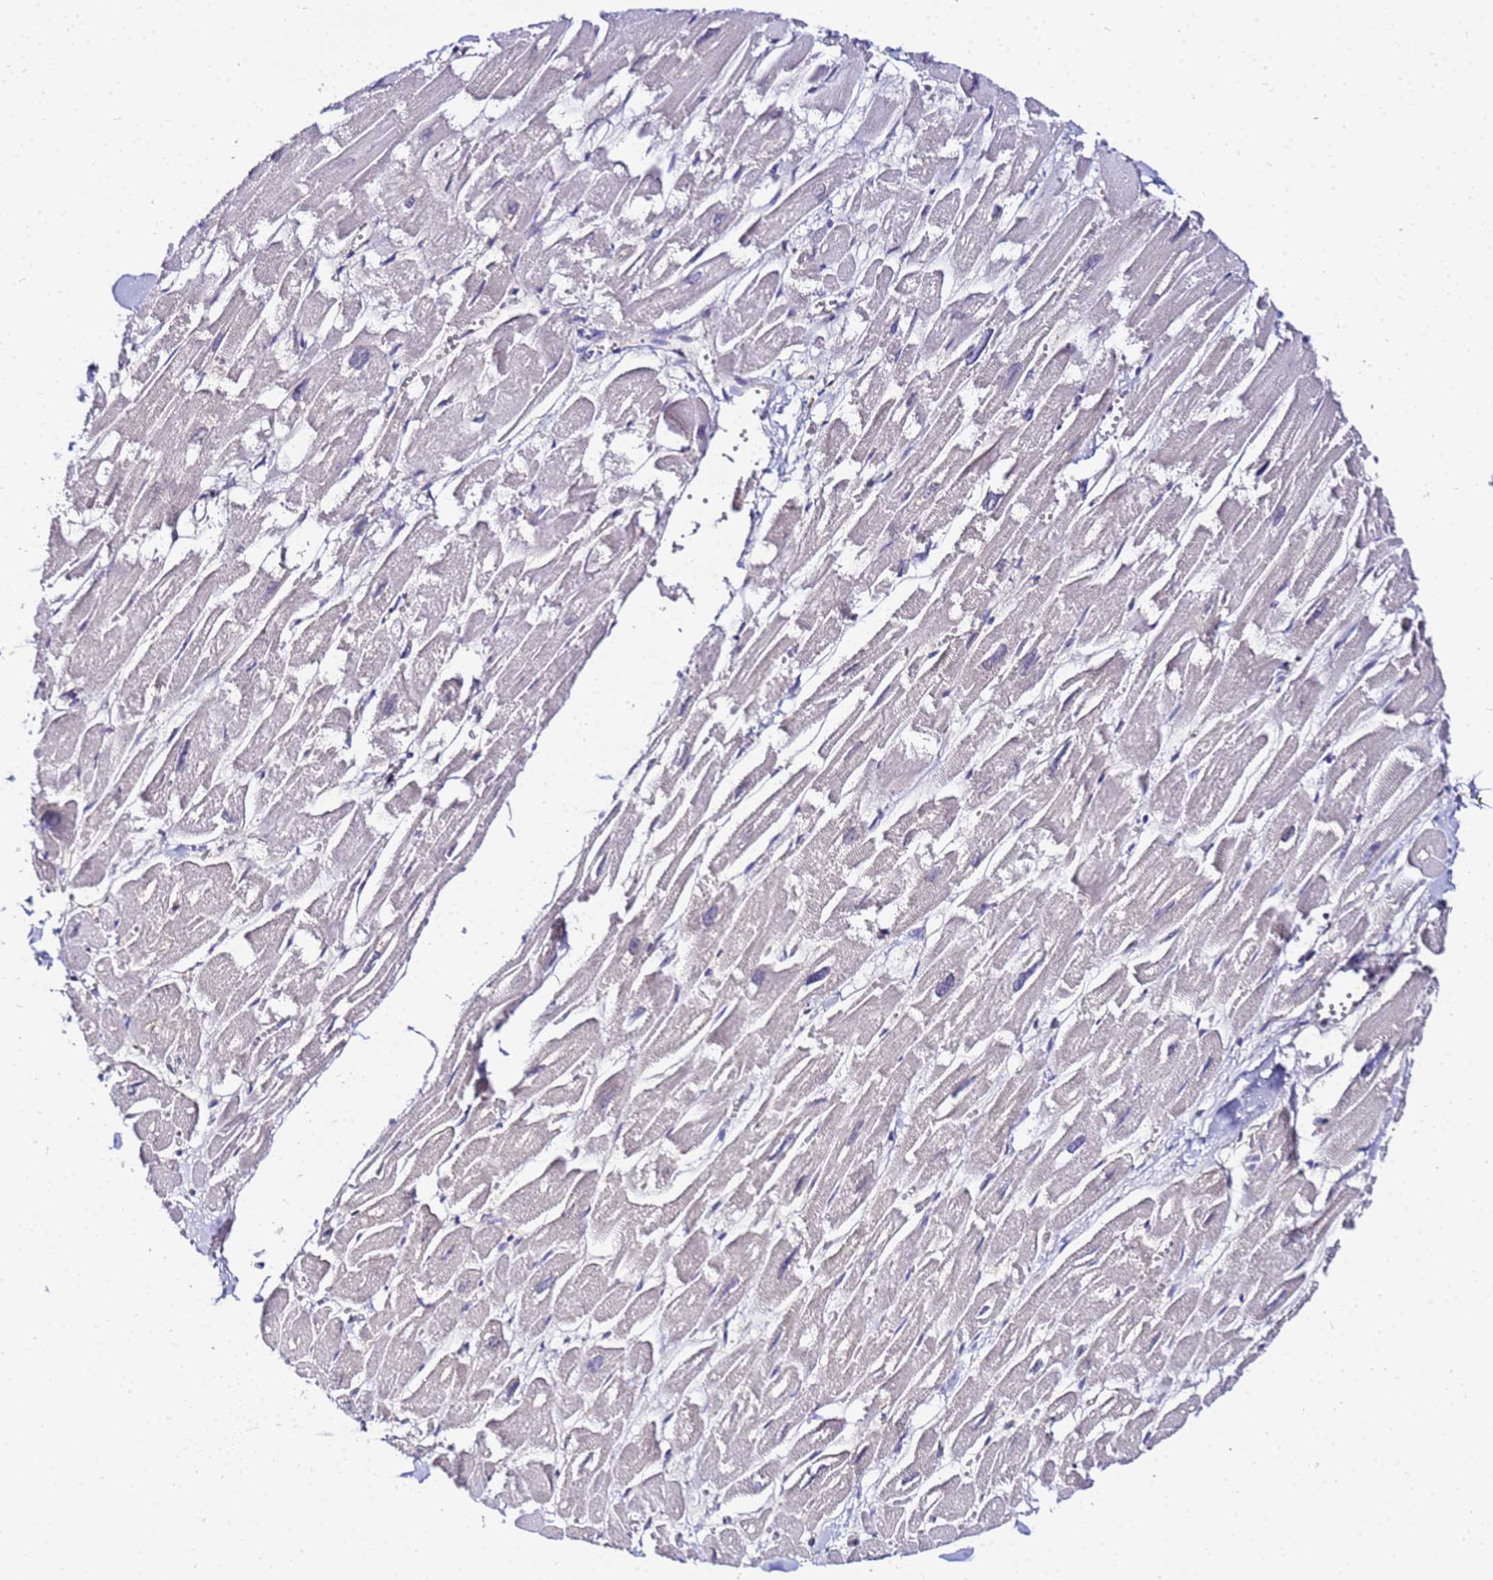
{"staining": {"intensity": "weak", "quantity": "<25%", "location": "cytoplasmic/membranous"}, "tissue": "heart muscle", "cell_type": "Cardiomyocytes", "image_type": "normal", "snomed": [{"axis": "morphology", "description": "Normal tissue, NOS"}, {"axis": "topography", "description": "Heart"}], "caption": "Image shows no protein positivity in cardiomyocytes of unremarkable heart muscle. (Stains: DAB (3,3'-diaminobenzidine) immunohistochemistry with hematoxylin counter stain, Microscopy: brightfield microscopy at high magnification).", "gene": "NARS1", "patient": {"sex": "male", "age": 54}}